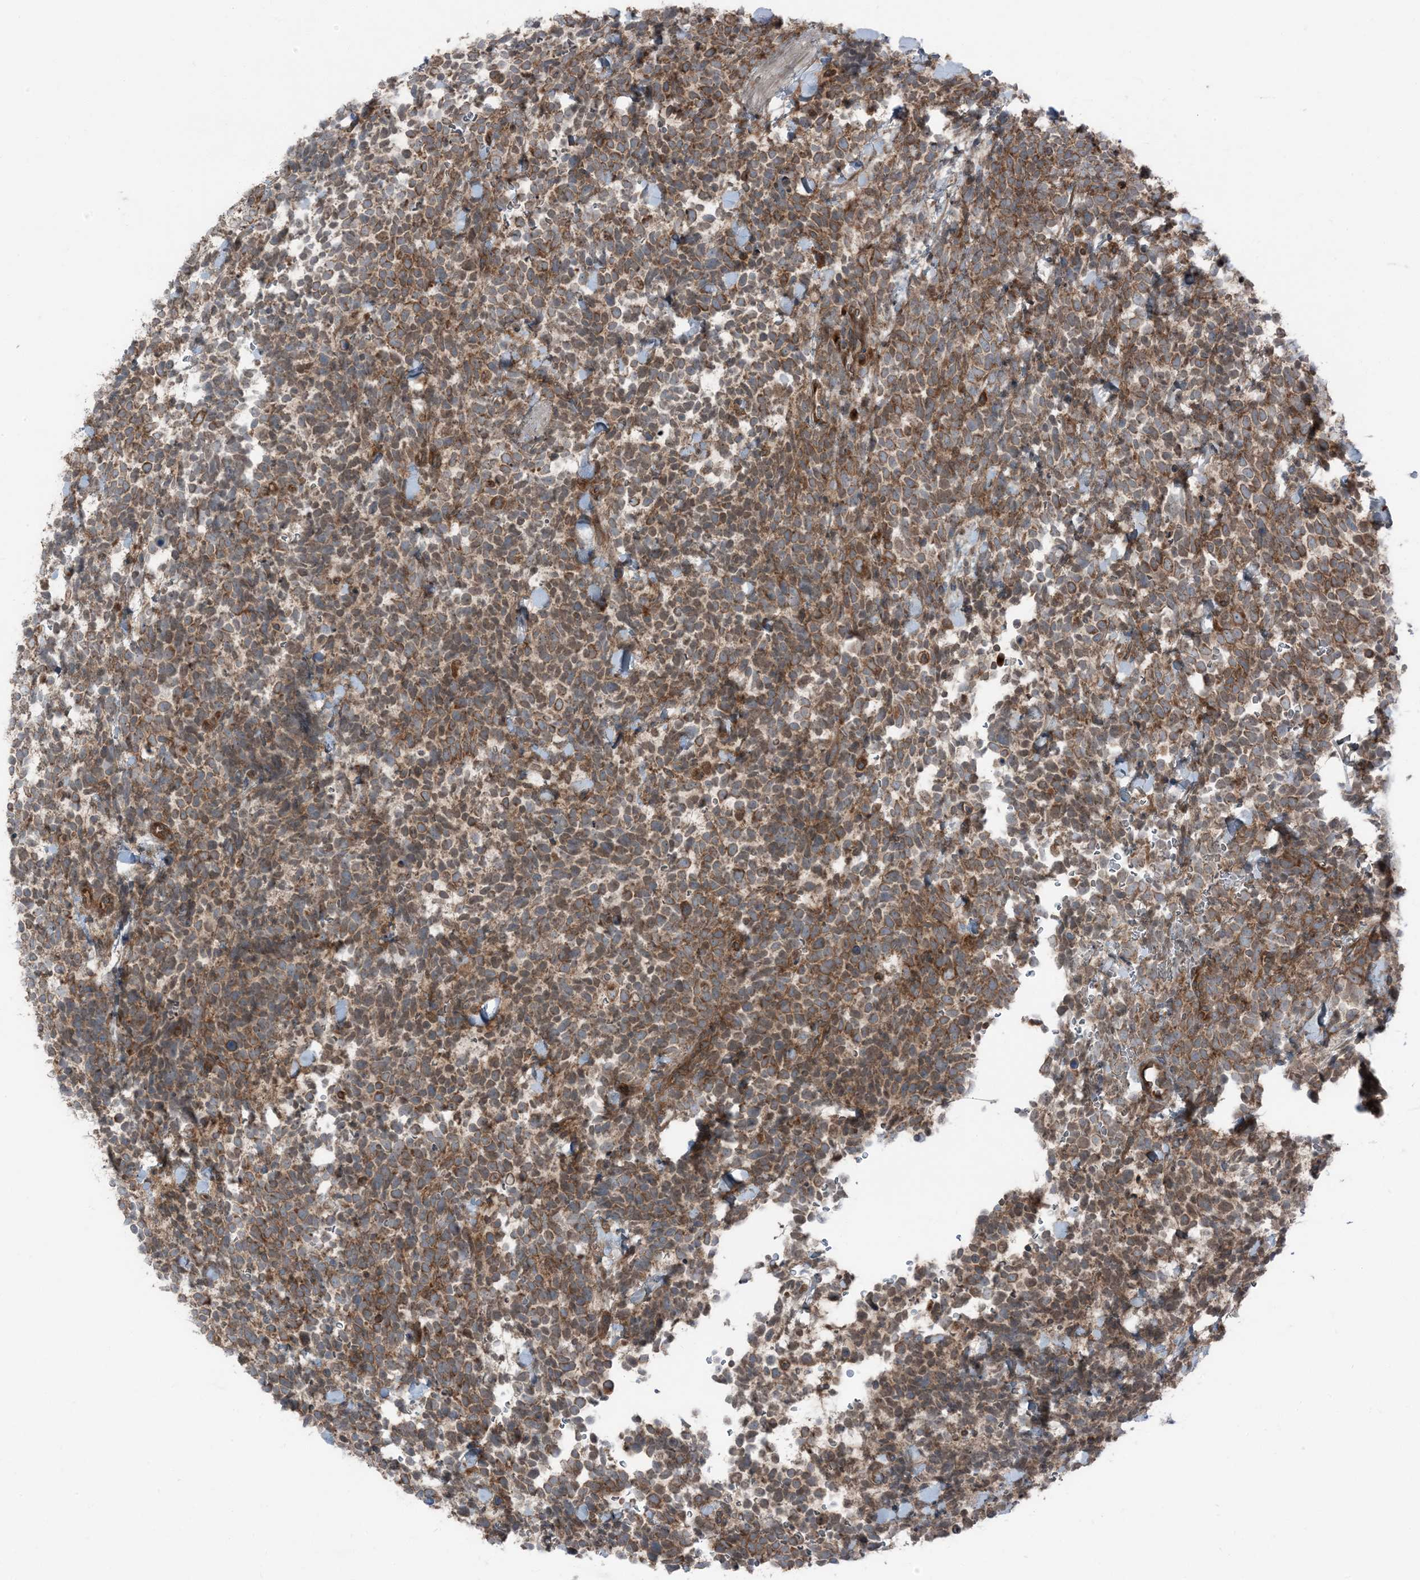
{"staining": {"intensity": "moderate", "quantity": ">75%", "location": "cytoplasmic/membranous"}, "tissue": "urothelial cancer", "cell_type": "Tumor cells", "image_type": "cancer", "snomed": [{"axis": "morphology", "description": "Urothelial carcinoma, High grade"}, {"axis": "topography", "description": "Urinary bladder"}], "caption": "This is an image of IHC staining of high-grade urothelial carcinoma, which shows moderate positivity in the cytoplasmic/membranous of tumor cells.", "gene": "RAB3GAP1", "patient": {"sex": "female", "age": 82}}